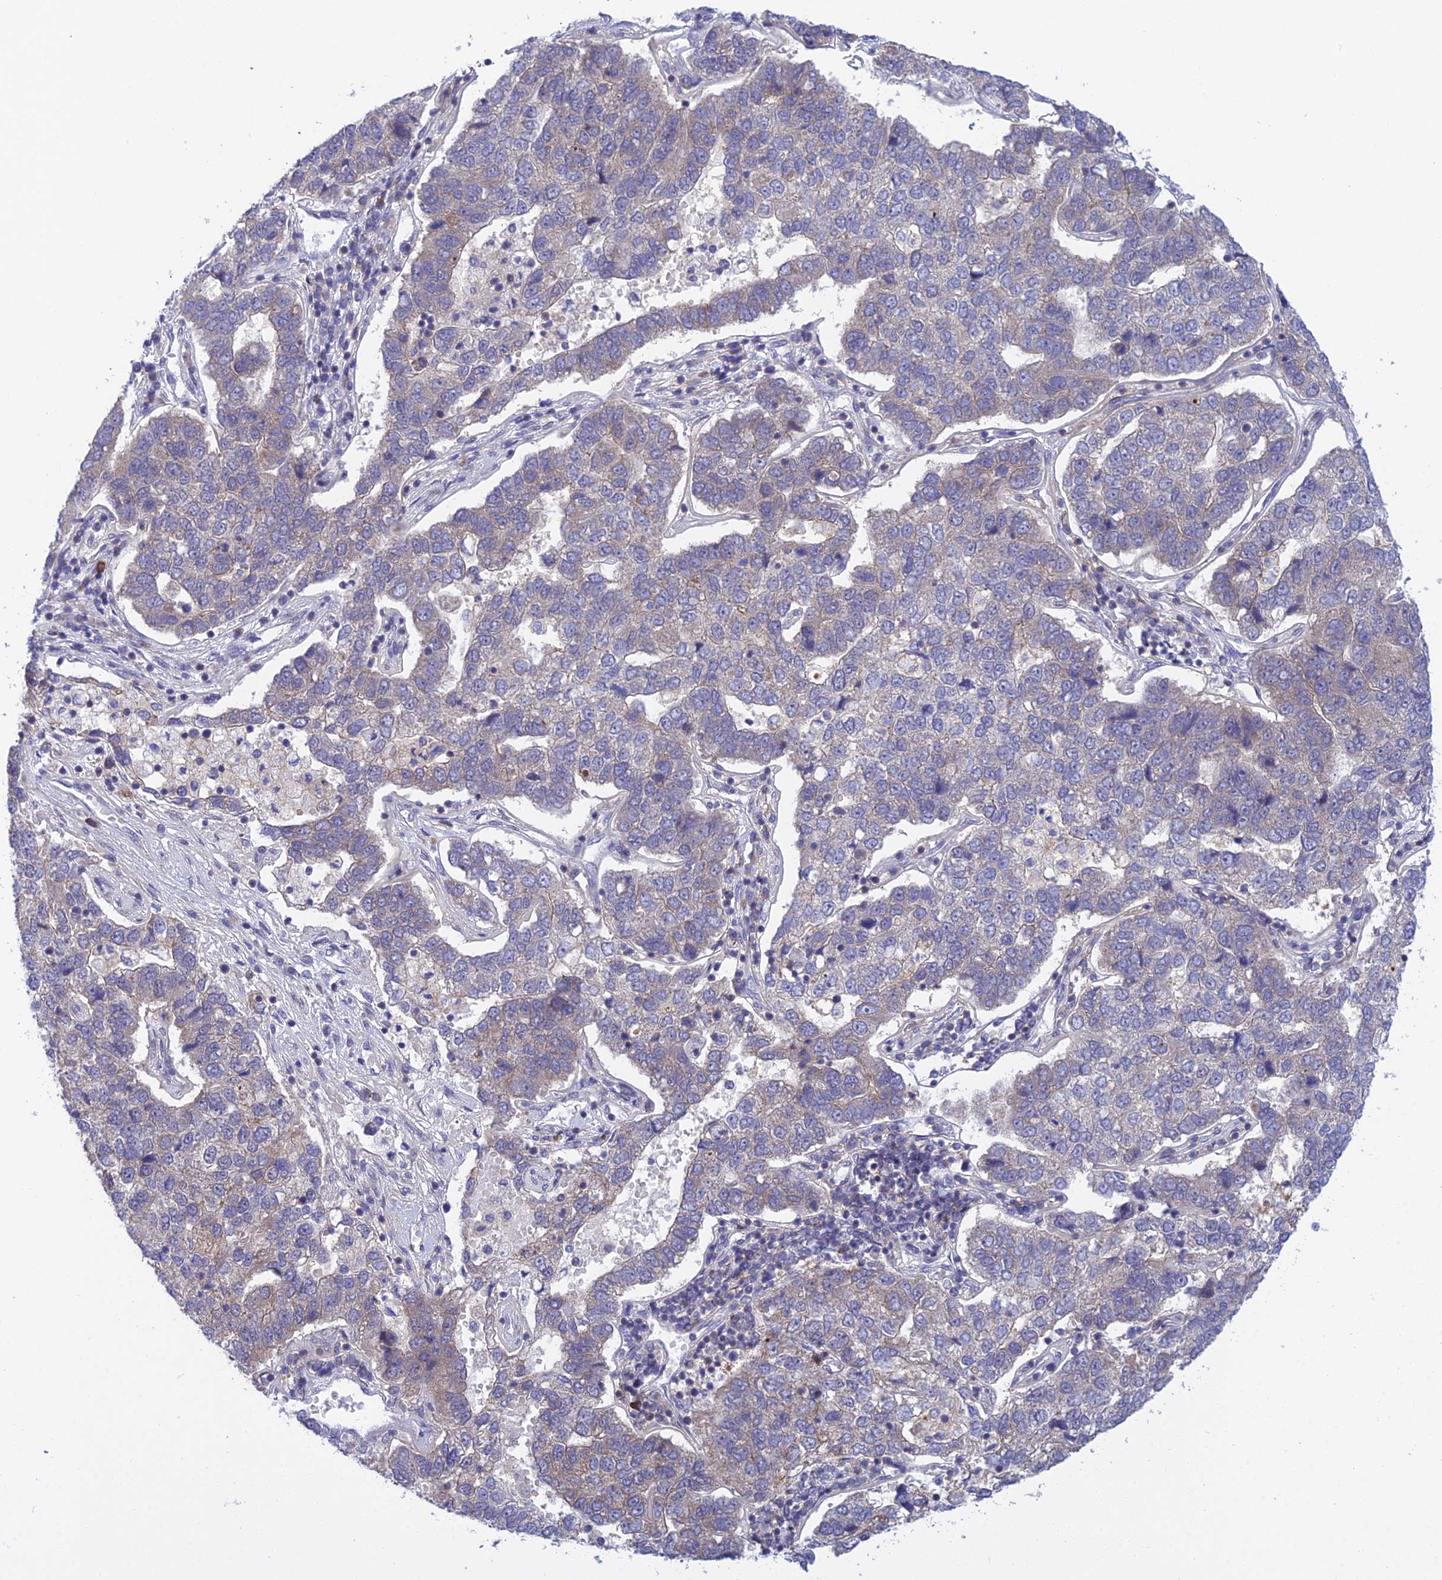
{"staining": {"intensity": "negative", "quantity": "none", "location": "none"}, "tissue": "pancreatic cancer", "cell_type": "Tumor cells", "image_type": "cancer", "snomed": [{"axis": "morphology", "description": "Adenocarcinoma, NOS"}, {"axis": "topography", "description": "Pancreas"}], "caption": "Tumor cells show no significant protein expression in pancreatic cancer.", "gene": "TCEA1", "patient": {"sex": "female", "age": 61}}